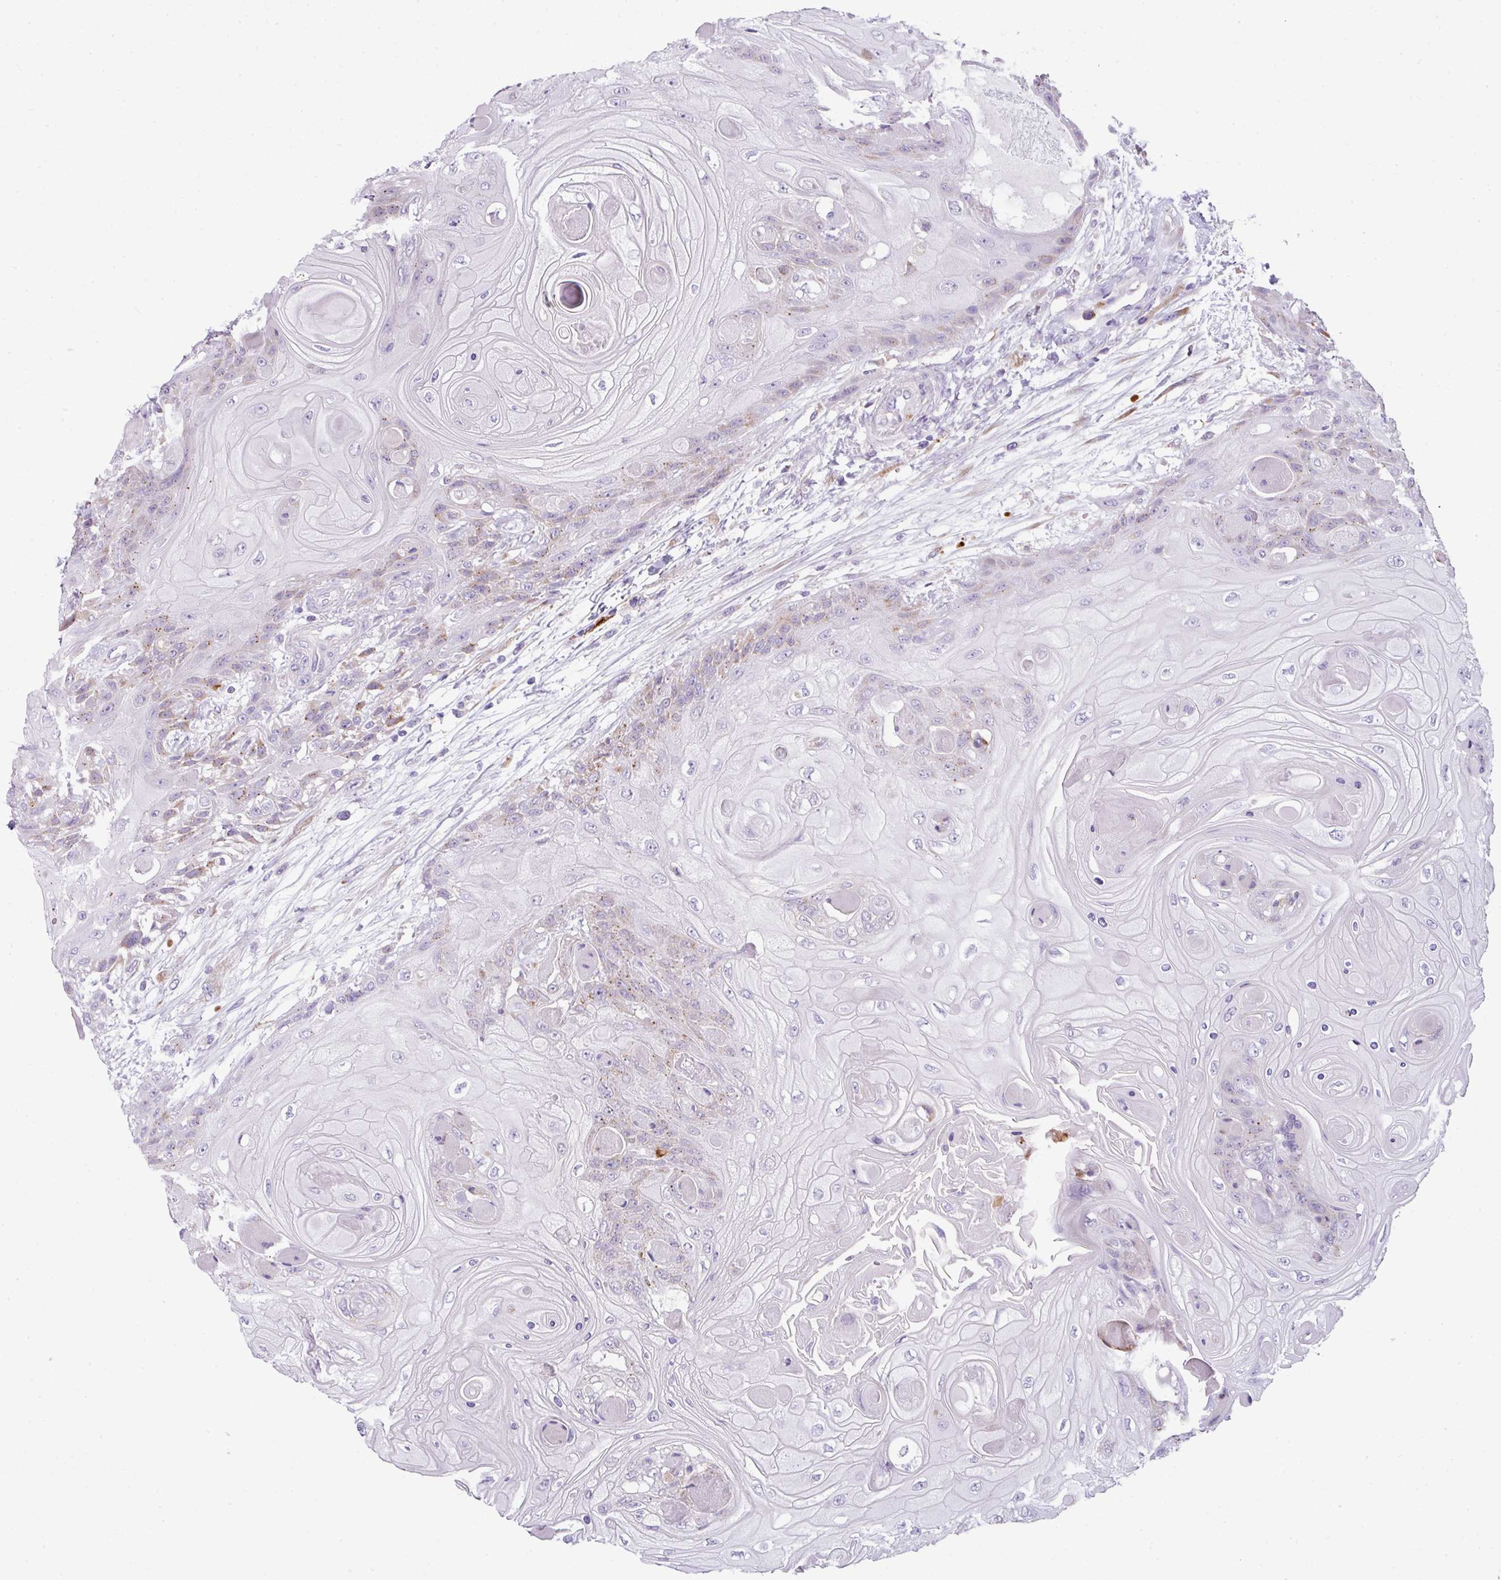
{"staining": {"intensity": "weak", "quantity": "<25%", "location": "cytoplasmic/membranous"}, "tissue": "head and neck cancer", "cell_type": "Tumor cells", "image_type": "cancer", "snomed": [{"axis": "morphology", "description": "Squamous cell carcinoma, NOS"}, {"axis": "topography", "description": "Head-Neck"}], "caption": "An image of head and neck cancer stained for a protein demonstrates no brown staining in tumor cells.", "gene": "RGS21", "patient": {"sex": "female", "age": 43}}